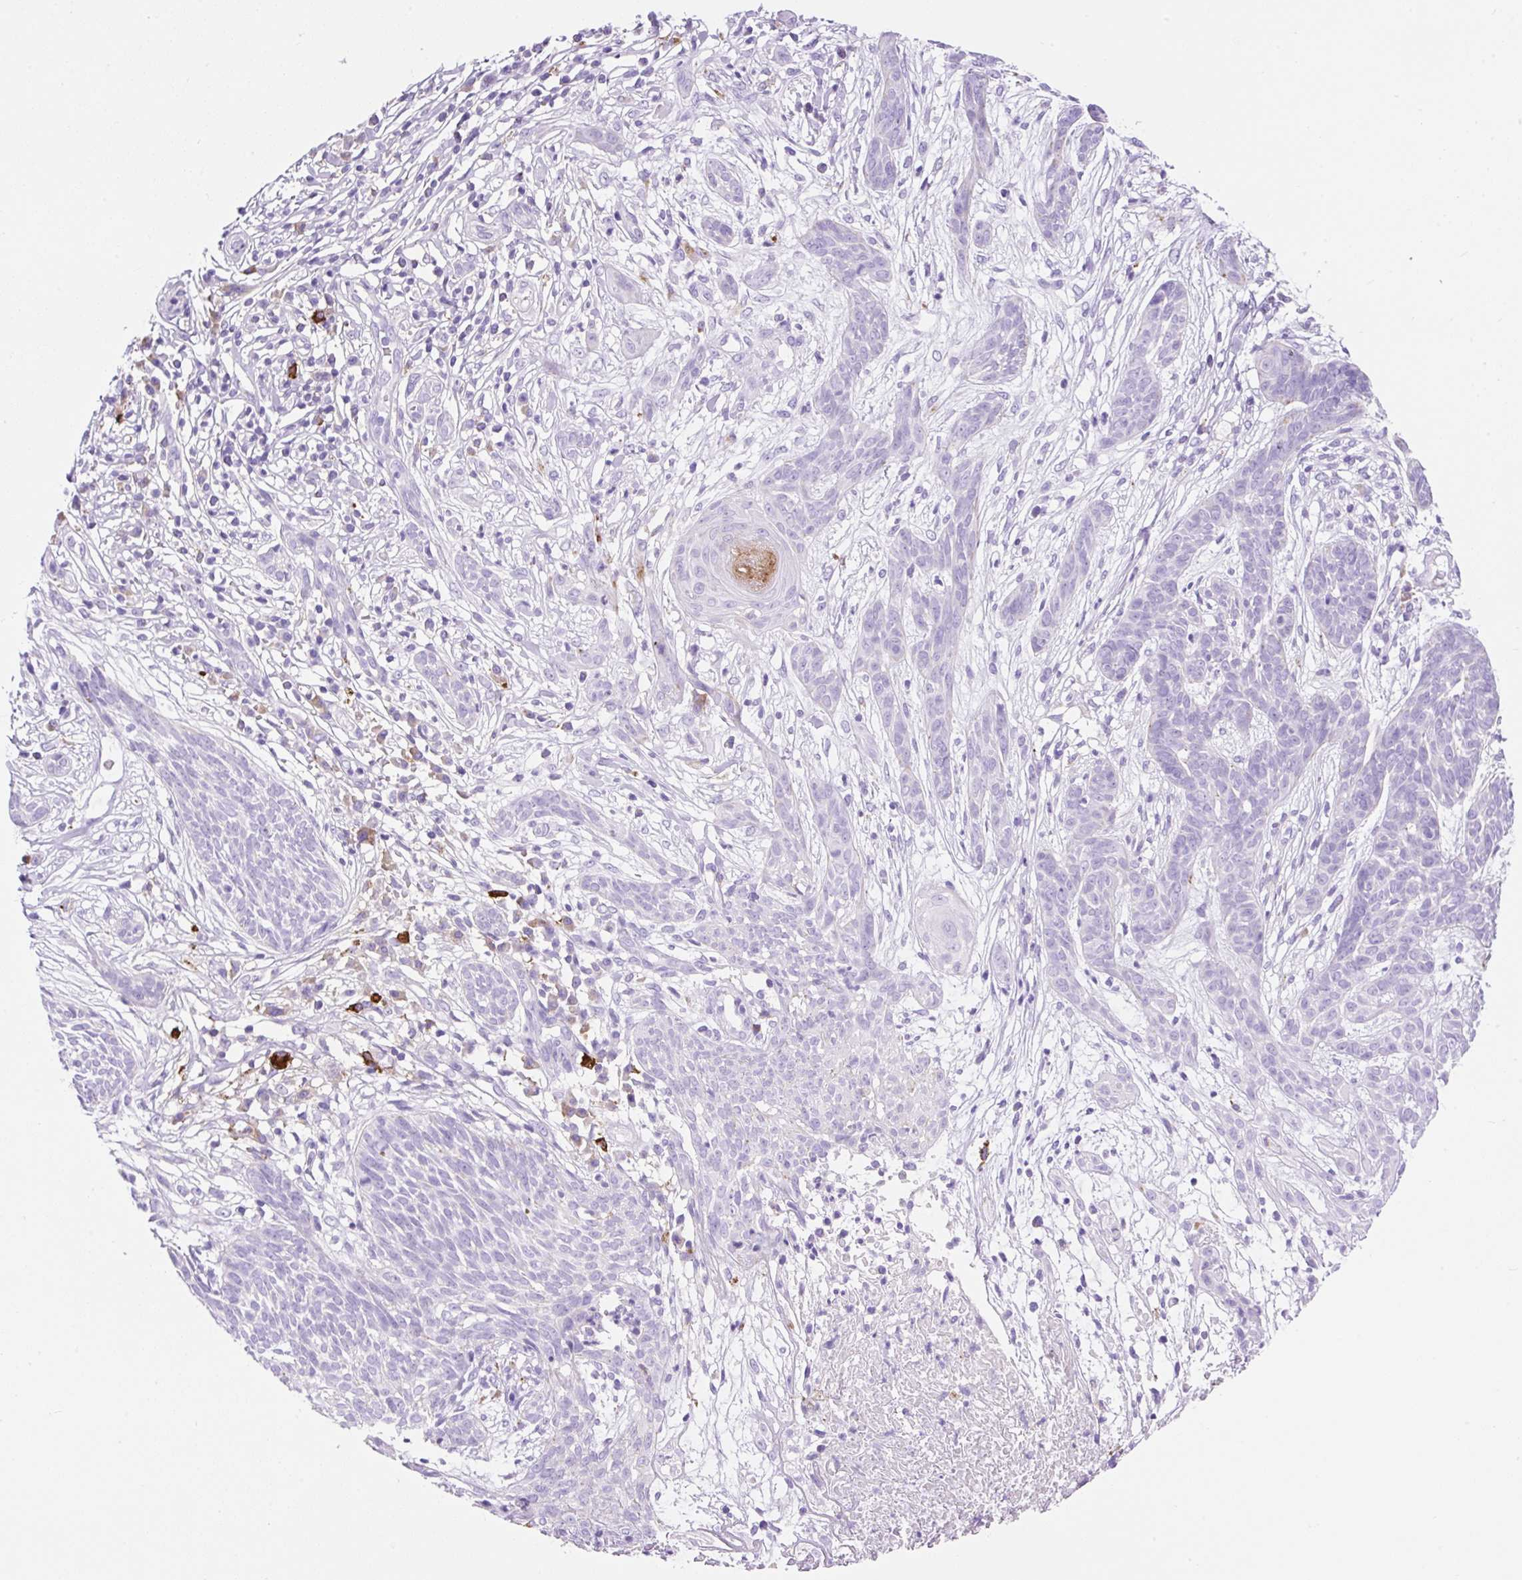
{"staining": {"intensity": "negative", "quantity": "none", "location": "none"}, "tissue": "skin cancer", "cell_type": "Tumor cells", "image_type": "cancer", "snomed": [{"axis": "morphology", "description": "Basal cell carcinoma"}, {"axis": "topography", "description": "Skin"}, {"axis": "topography", "description": "Skin, foot"}], "caption": "This histopathology image is of skin cancer stained with immunohistochemistry (IHC) to label a protein in brown with the nuclei are counter-stained blue. There is no staining in tumor cells. Brightfield microscopy of immunohistochemistry stained with DAB (3,3'-diaminobenzidine) (brown) and hematoxylin (blue), captured at high magnification.", "gene": "HEXB", "patient": {"sex": "female", "age": 86}}